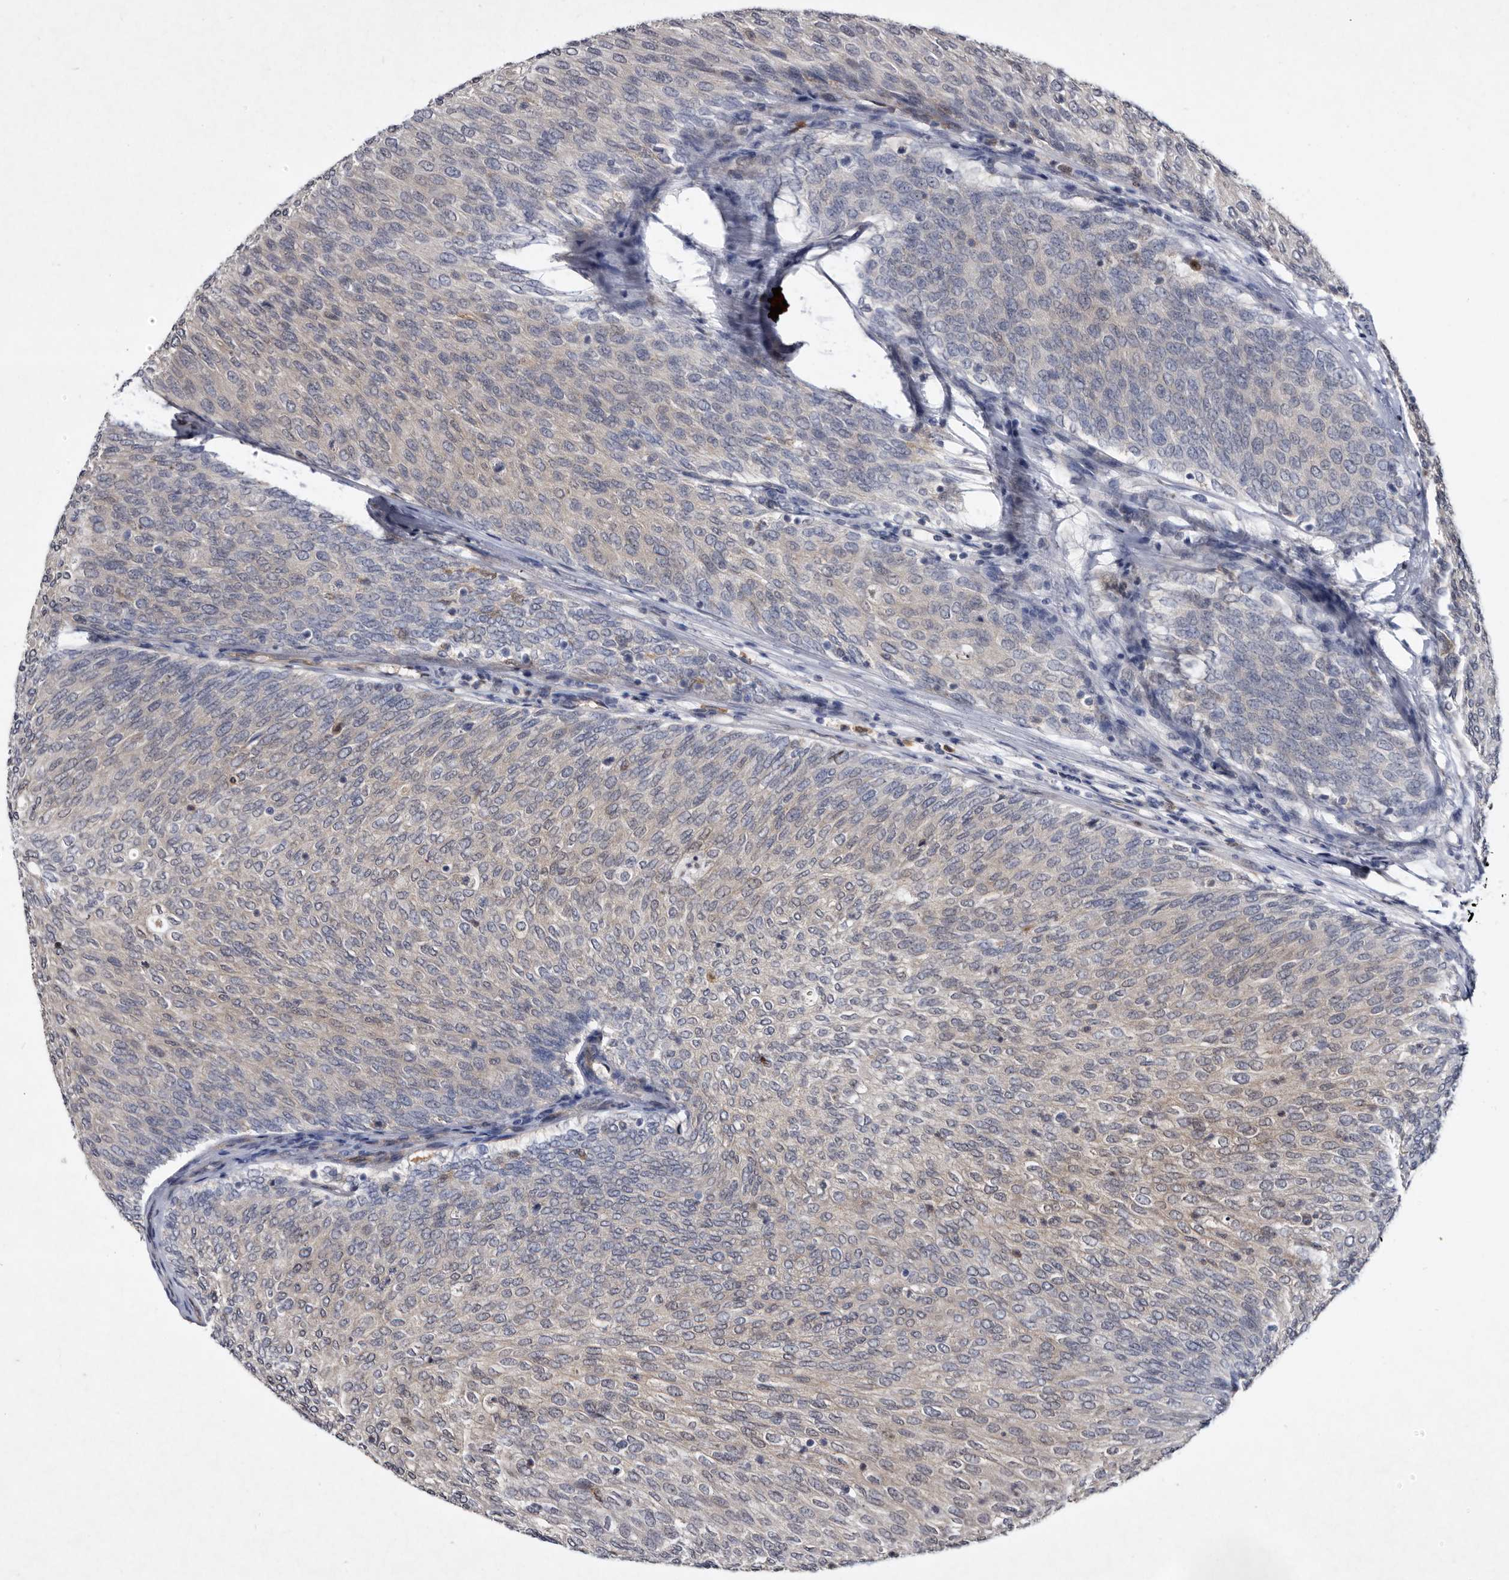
{"staining": {"intensity": "weak", "quantity": "<25%", "location": "cytoplasmic/membranous"}, "tissue": "urothelial cancer", "cell_type": "Tumor cells", "image_type": "cancer", "snomed": [{"axis": "morphology", "description": "Urothelial carcinoma, Low grade"}, {"axis": "topography", "description": "Urinary bladder"}], "caption": "This is an immunohistochemistry image of urothelial cancer. There is no expression in tumor cells.", "gene": "SERPINB8", "patient": {"sex": "female", "age": 79}}